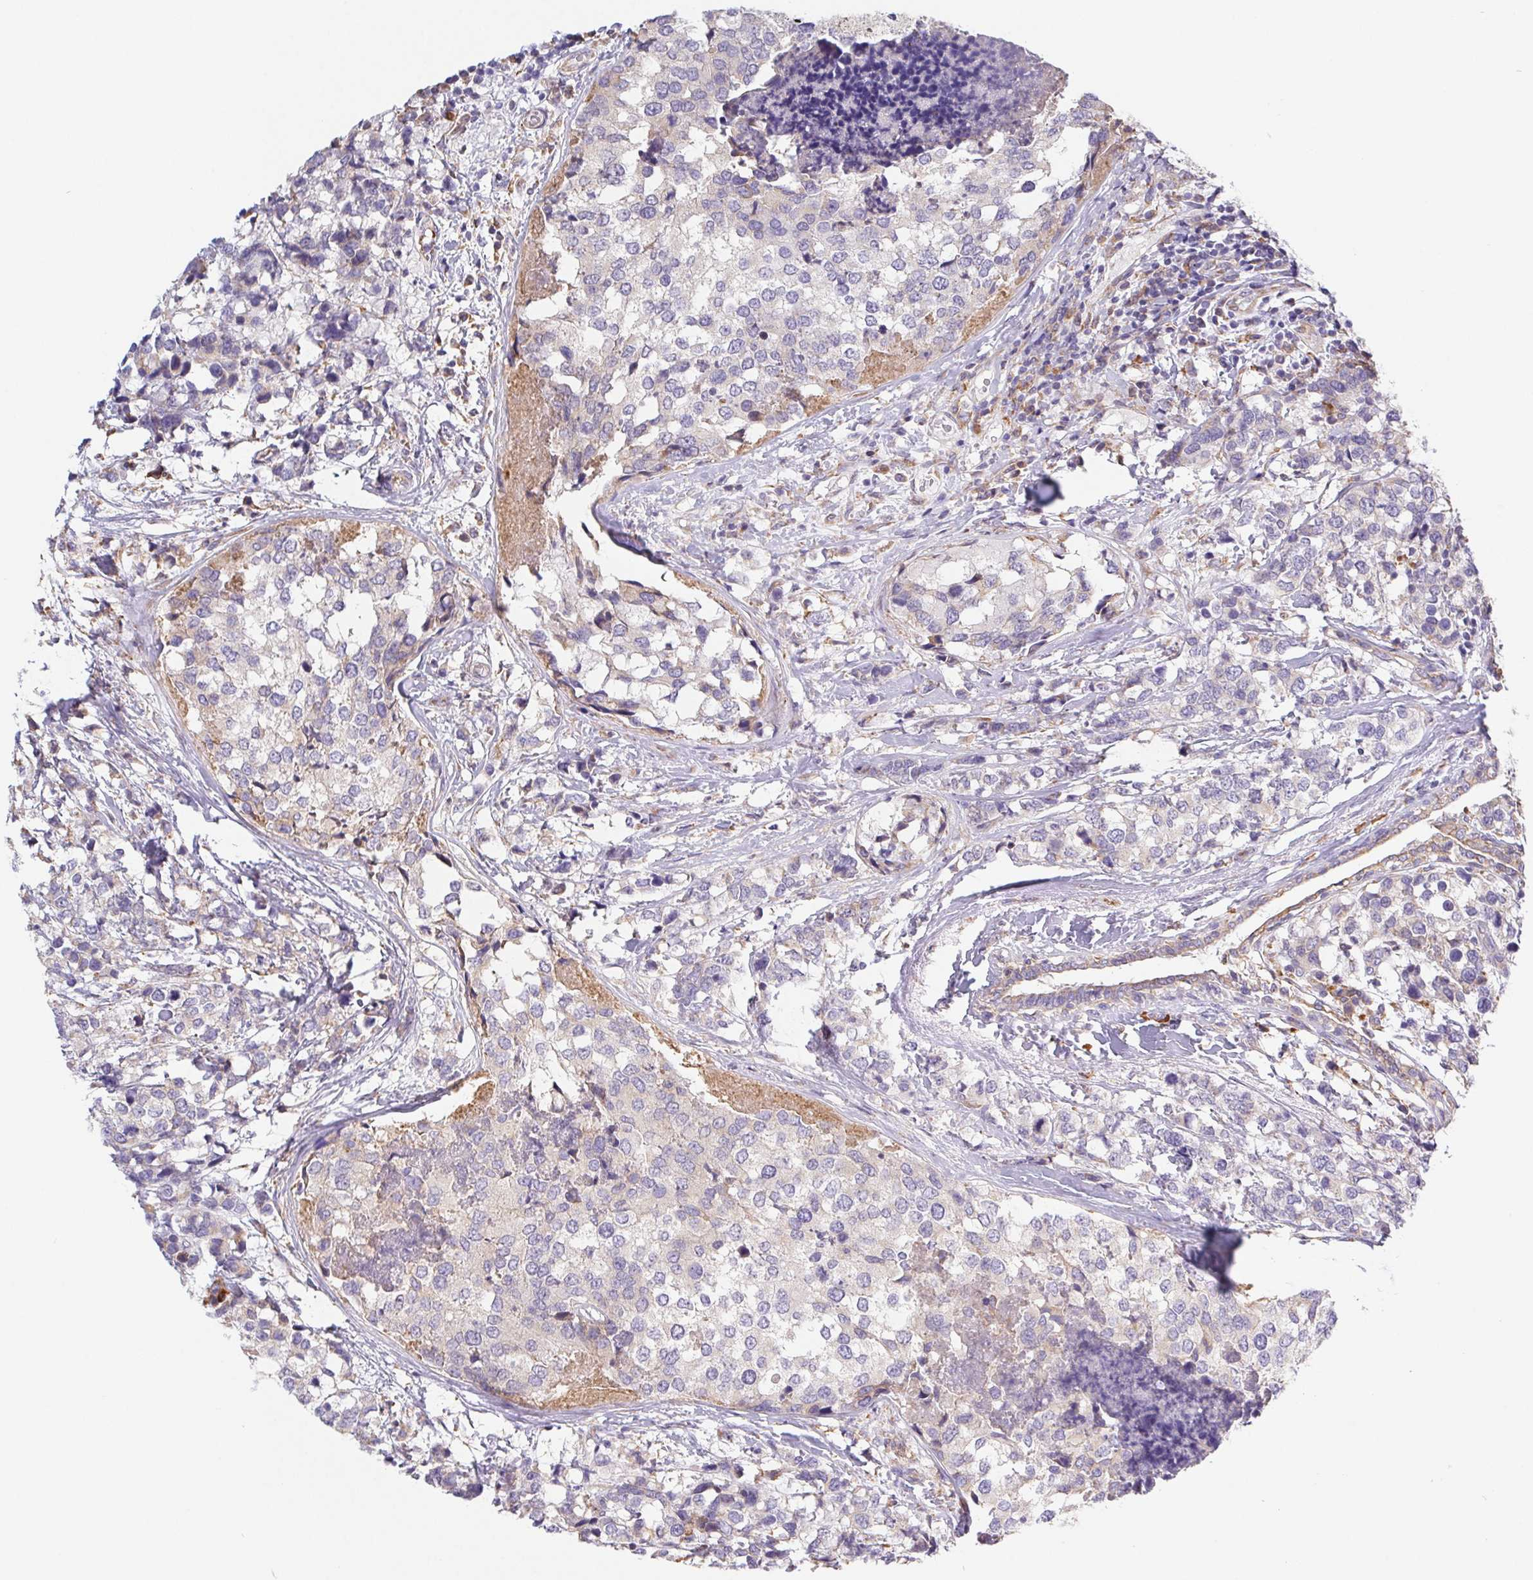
{"staining": {"intensity": "negative", "quantity": "none", "location": "none"}, "tissue": "breast cancer", "cell_type": "Tumor cells", "image_type": "cancer", "snomed": [{"axis": "morphology", "description": "Lobular carcinoma"}, {"axis": "topography", "description": "Breast"}], "caption": "Immunohistochemical staining of human breast cancer (lobular carcinoma) shows no significant staining in tumor cells. (DAB immunohistochemistry (IHC) with hematoxylin counter stain).", "gene": "ADAM8", "patient": {"sex": "female", "age": 59}}